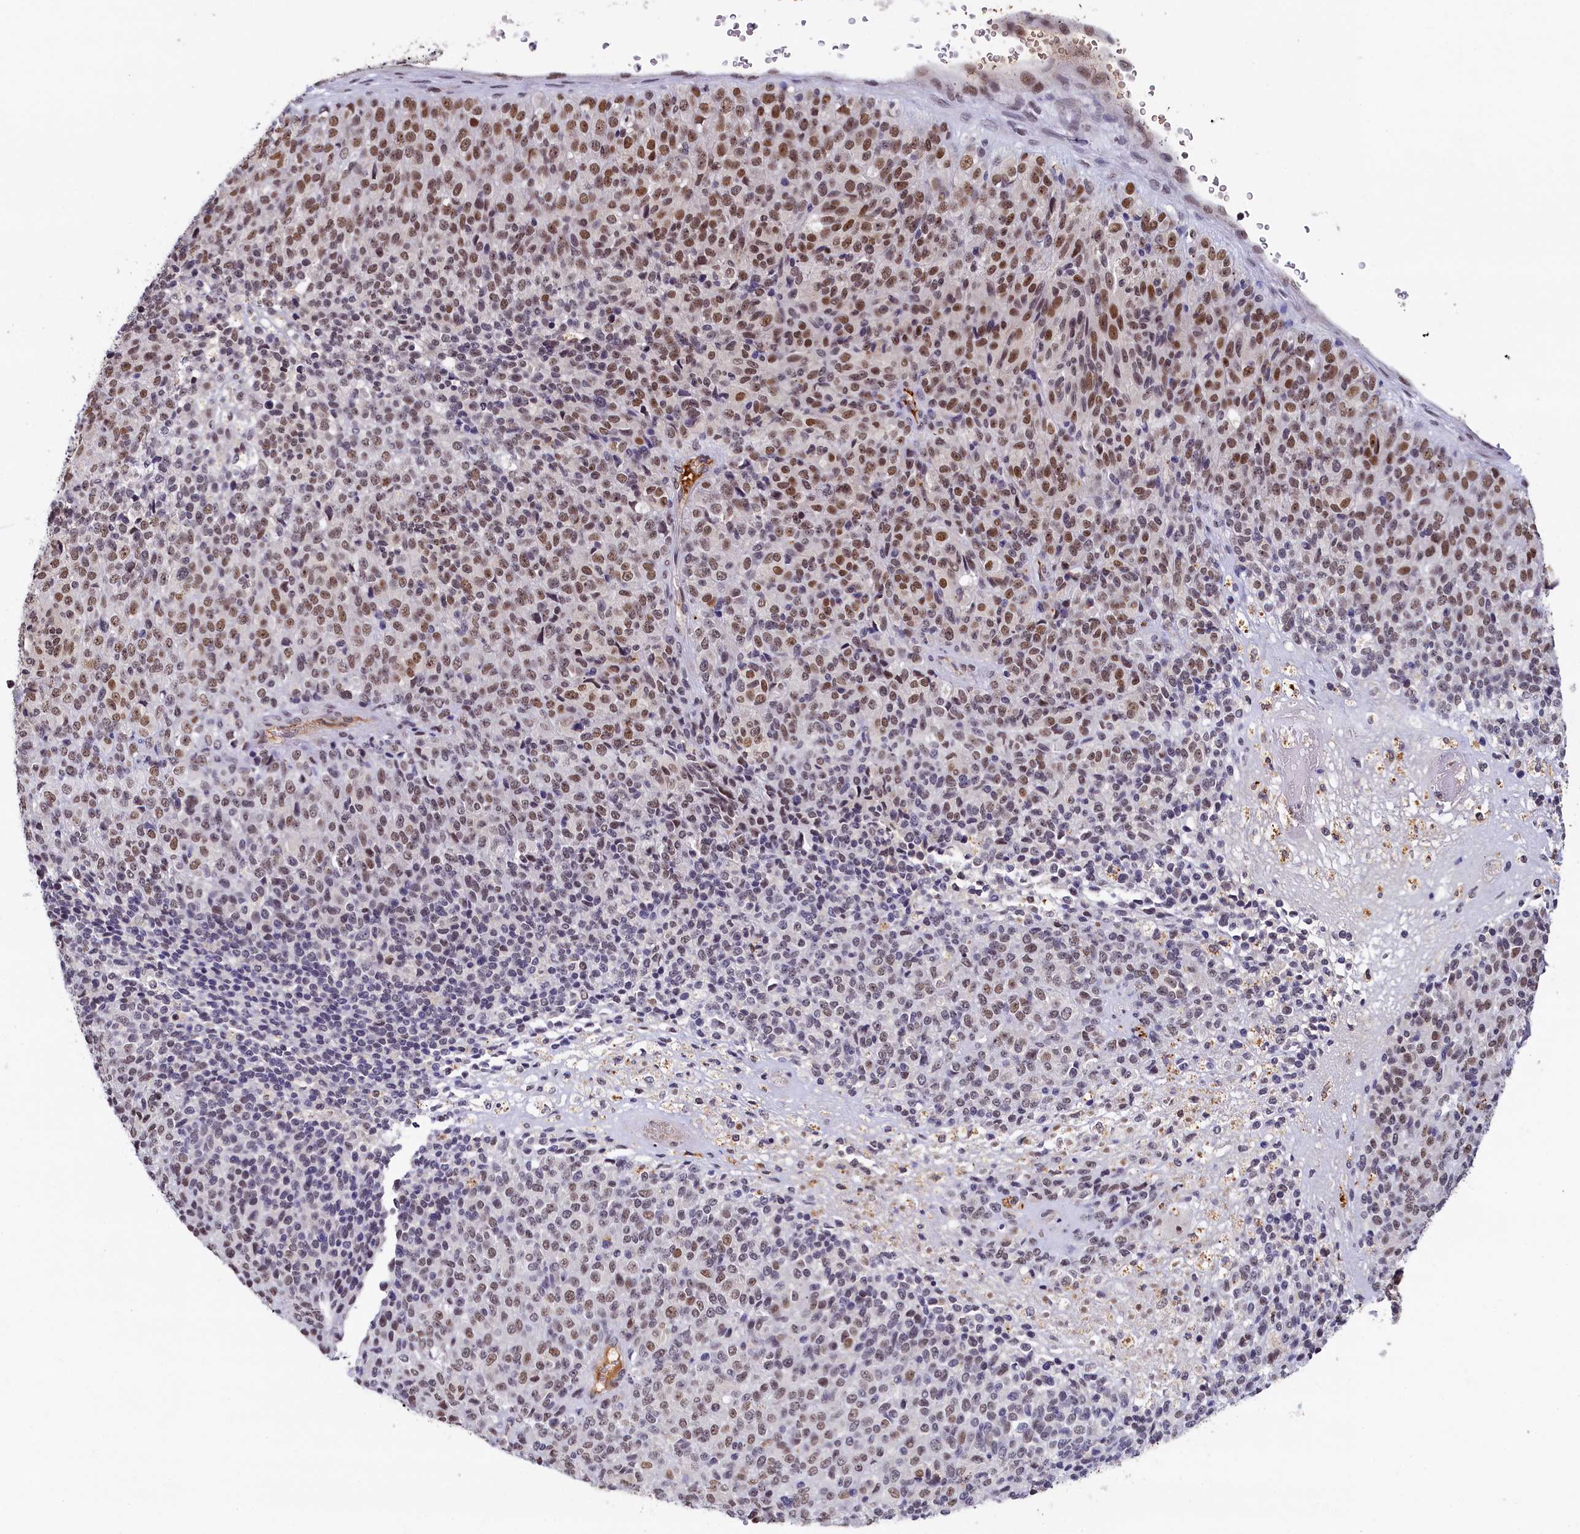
{"staining": {"intensity": "moderate", "quantity": "25%-75%", "location": "nuclear"}, "tissue": "melanoma", "cell_type": "Tumor cells", "image_type": "cancer", "snomed": [{"axis": "morphology", "description": "Malignant melanoma, Metastatic site"}, {"axis": "topography", "description": "Brain"}], "caption": "Immunohistochemistry (DAB) staining of melanoma displays moderate nuclear protein expression in approximately 25%-75% of tumor cells. (Brightfield microscopy of DAB IHC at high magnification).", "gene": "INTS14", "patient": {"sex": "female", "age": 56}}